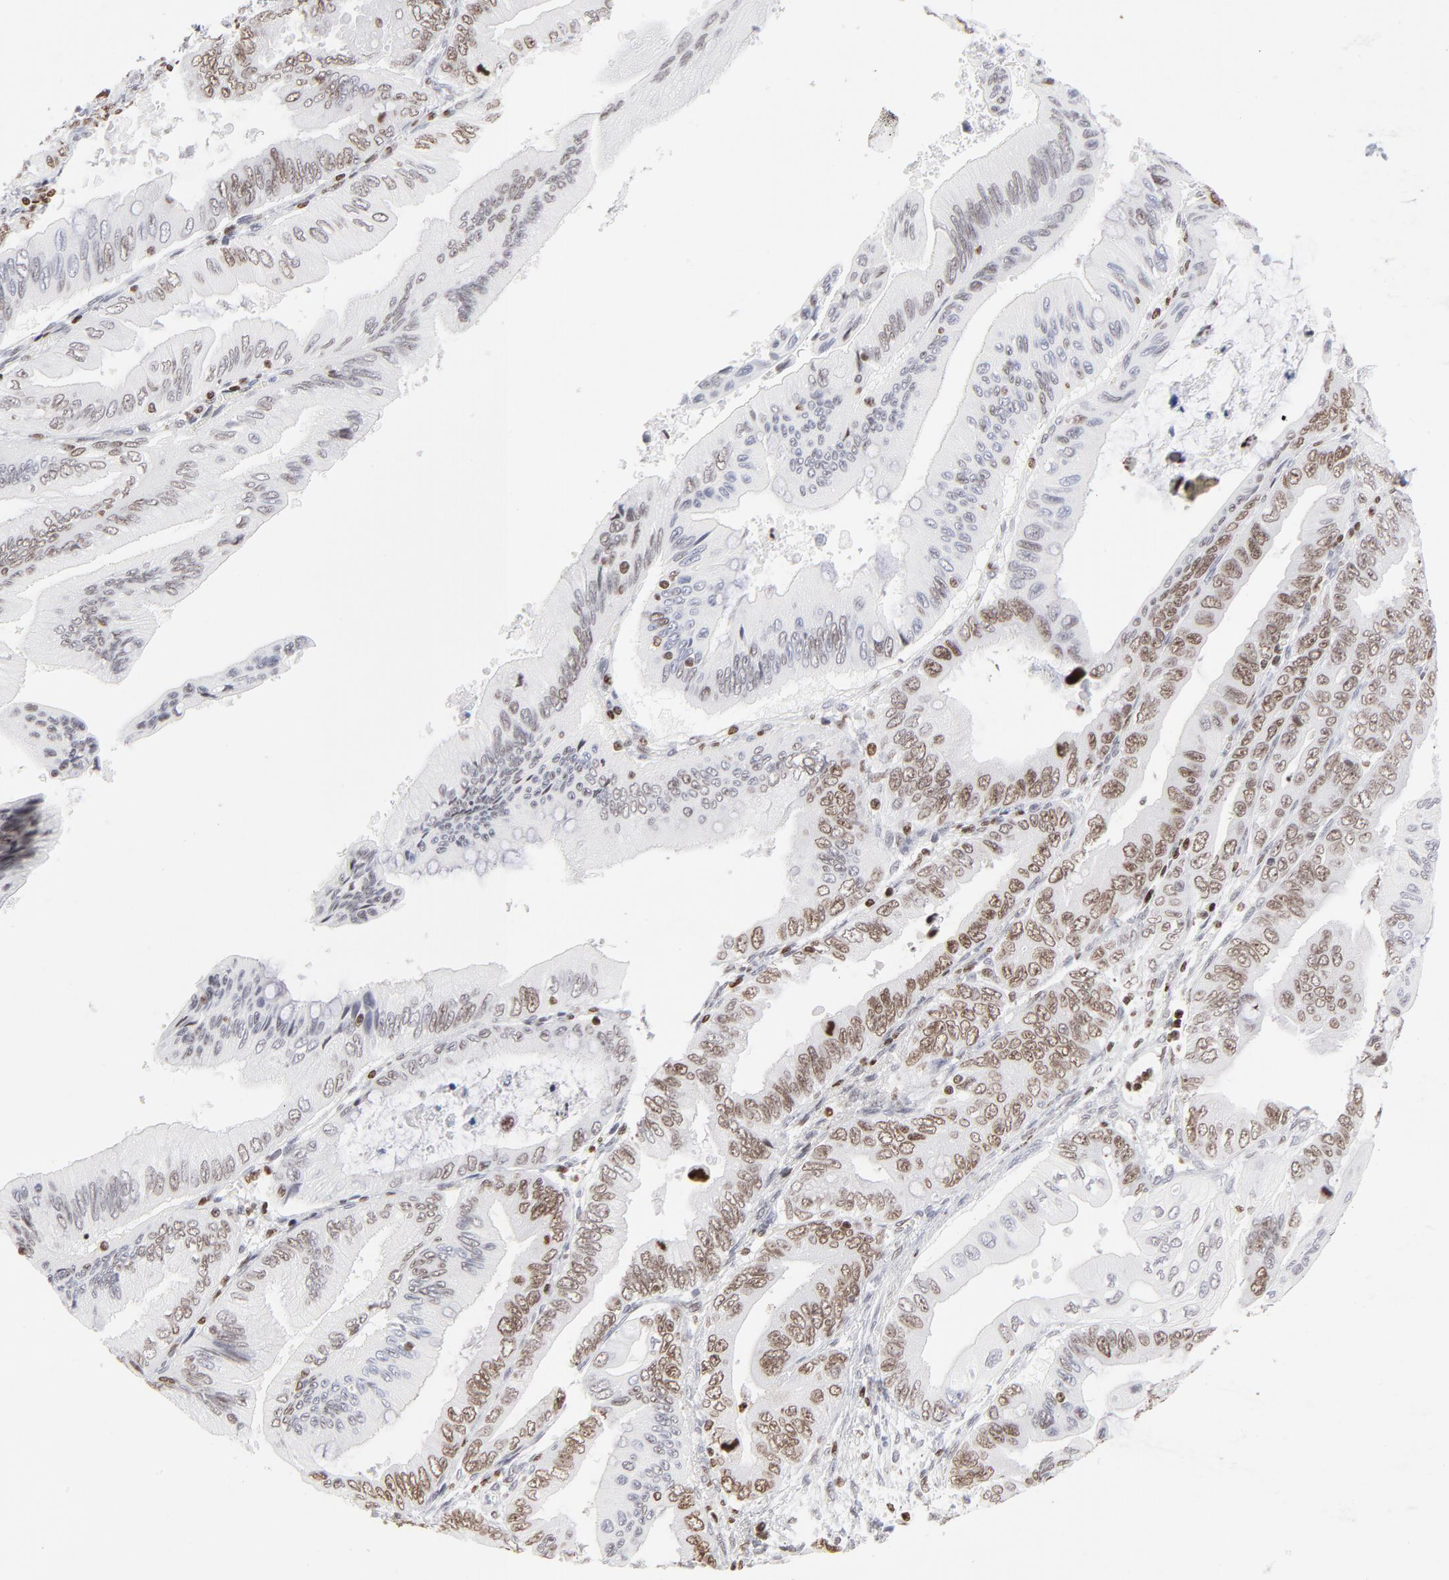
{"staining": {"intensity": "moderate", "quantity": "25%-75%", "location": "nuclear"}, "tissue": "pancreatic cancer", "cell_type": "Tumor cells", "image_type": "cancer", "snomed": [{"axis": "morphology", "description": "Adenocarcinoma, NOS"}, {"axis": "topography", "description": "Pancreas"}], "caption": "Brown immunohistochemical staining in human pancreatic adenocarcinoma displays moderate nuclear expression in about 25%-75% of tumor cells. The staining is performed using DAB brown chromogen to label protein expression. The nuclei are counter-stained blue using hematoxylin.", "gene": "PARP1", "patient": {"sex": "female", "age": 66}}